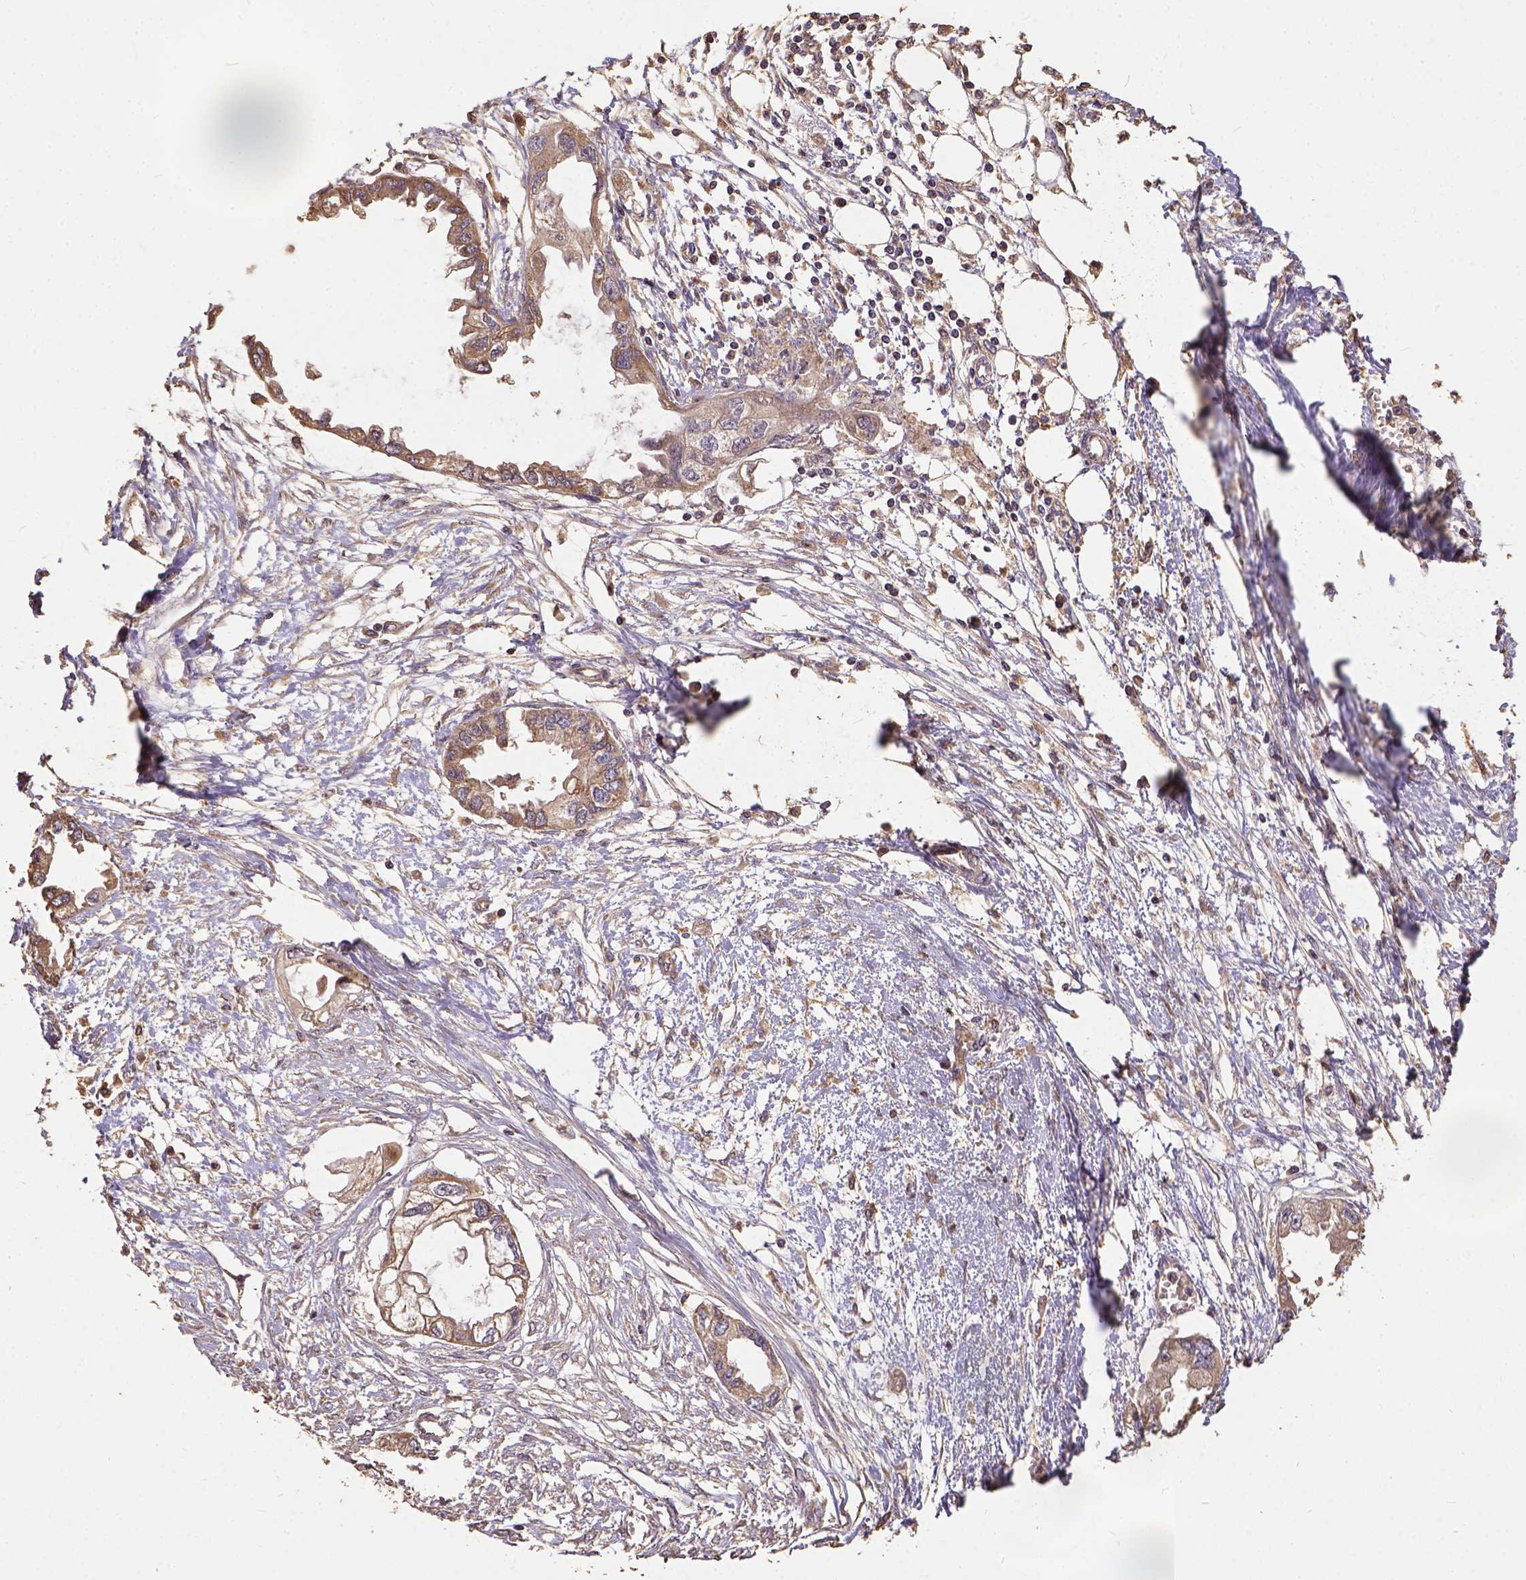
{"staining": {"intensity": "weak", "quantity": ">75%", "location": "cytoplasmic/membranous"}, "tissue": "endometrial cancer", "cell_type": "Tumor cells", "image_type": "cancer", "snomed": [{"axis": "morphology", "description": "Adenocarcinoma, NOS"}, {"axis": "morphology", "description": "Adenocarcinoma, metastatic, NOS"}, {"axis": "topography", "description": "Adipose tissue"}, {"axis": "topography", "description": "Endometrium"}], "caption": "Human endometrial cancer stained for a protein (brown) displays weak cytoplasmic/membranous positive expression in about >75% of tumor cells.", "gene": "ATP1B3", "patient": {"sex": "female", "age": 67}}